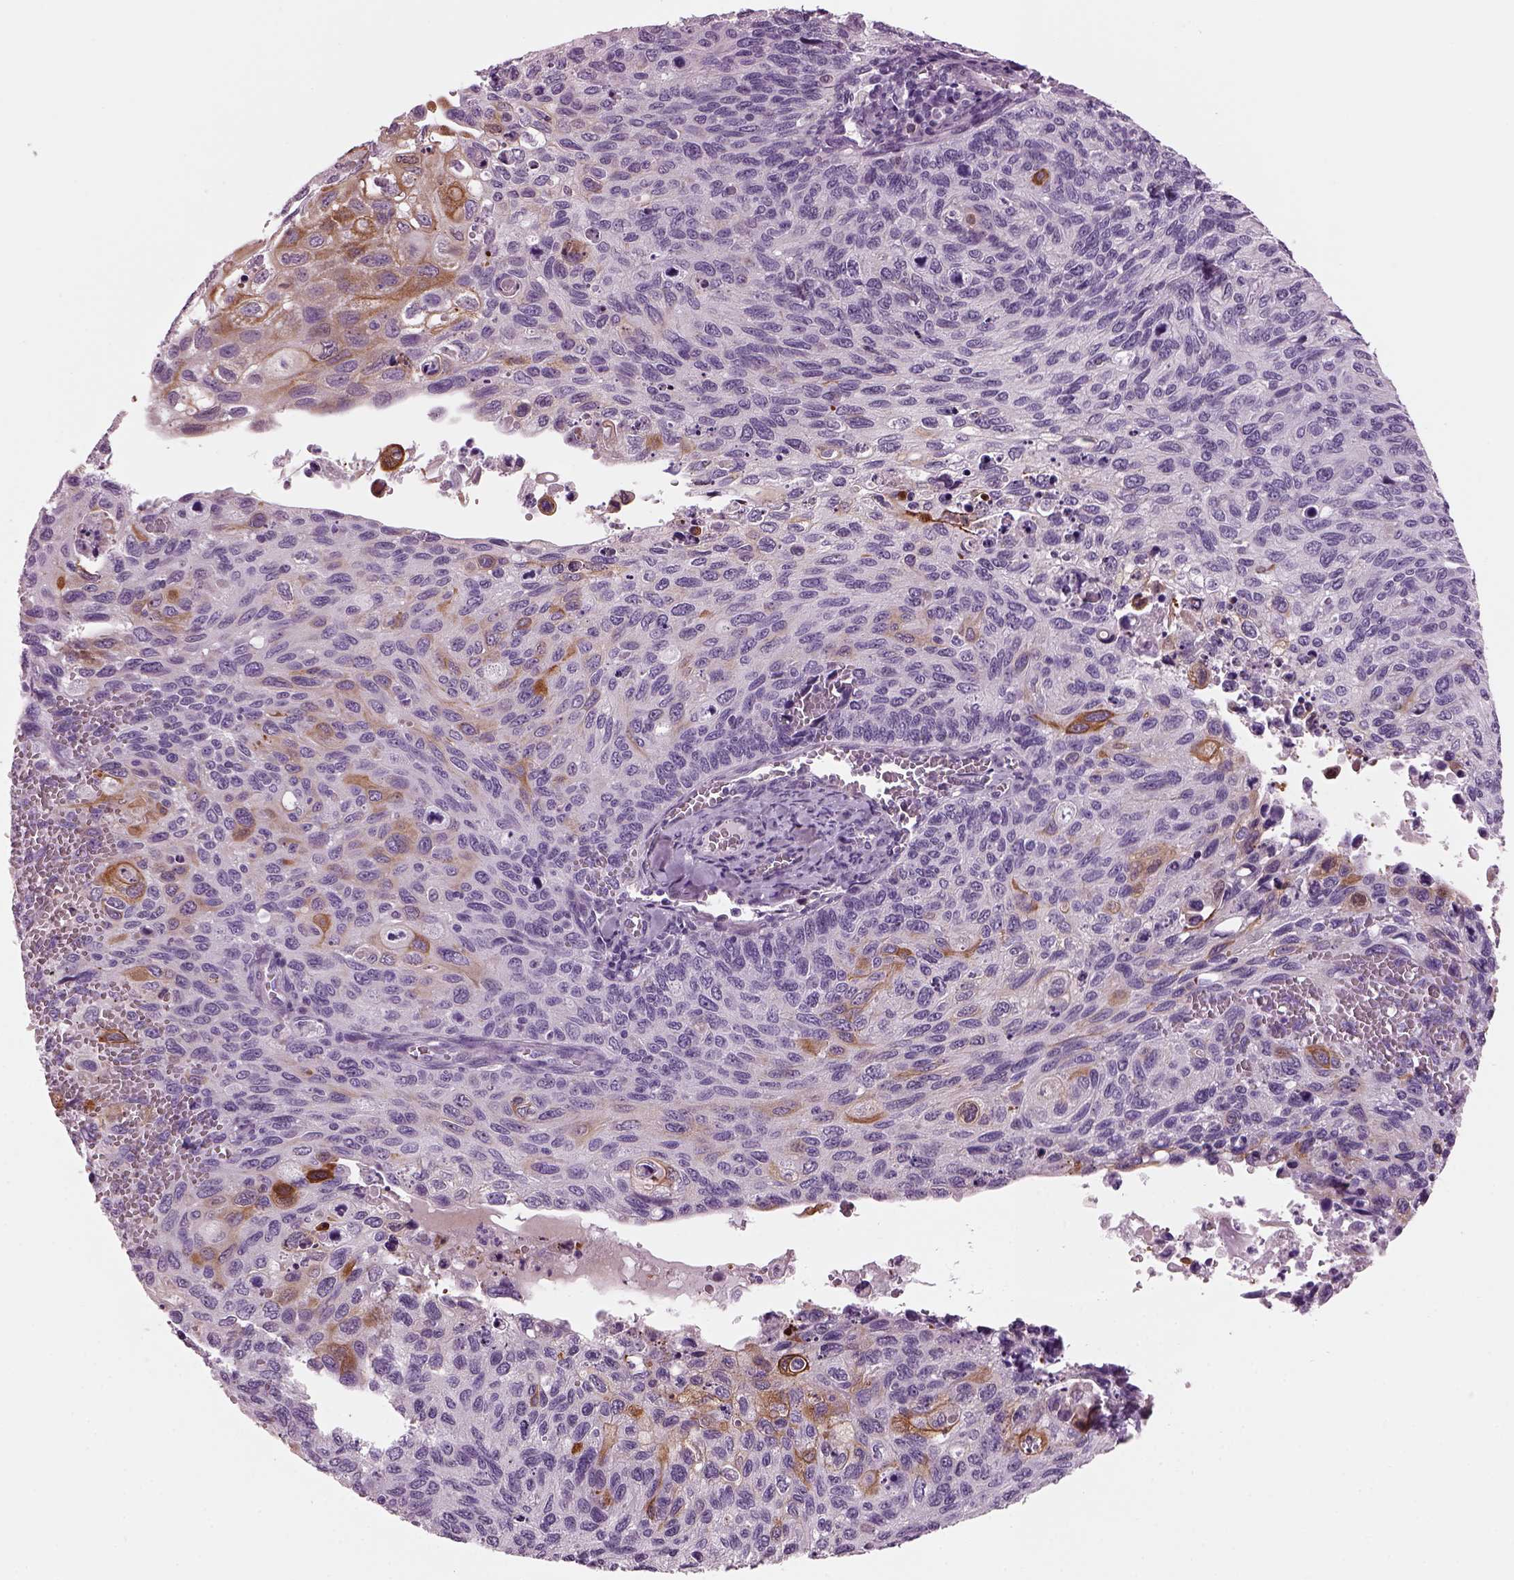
{"staining": {"intensity": "moderate", "quantity": "<25%", "location": "cytoplasmic/membranous"}, "tissue": "cervical cancer", "cell_type": "Tumor cells", "image_type": "cancer", "snomed": [{"axis": "morphology", "description": "Squamous cell carcinoma, NOS"}, {"axis": "topography", "description": "Cervix"}], "caption": "Approximately <25% of tumor cells in human cervical cancer reveal moderate cytoplasmic/membranous protein positivity as visualized by brown immunohistochemical staining.", "gene": "PRR9", "patient": {"sex": "female", "age": 70}}